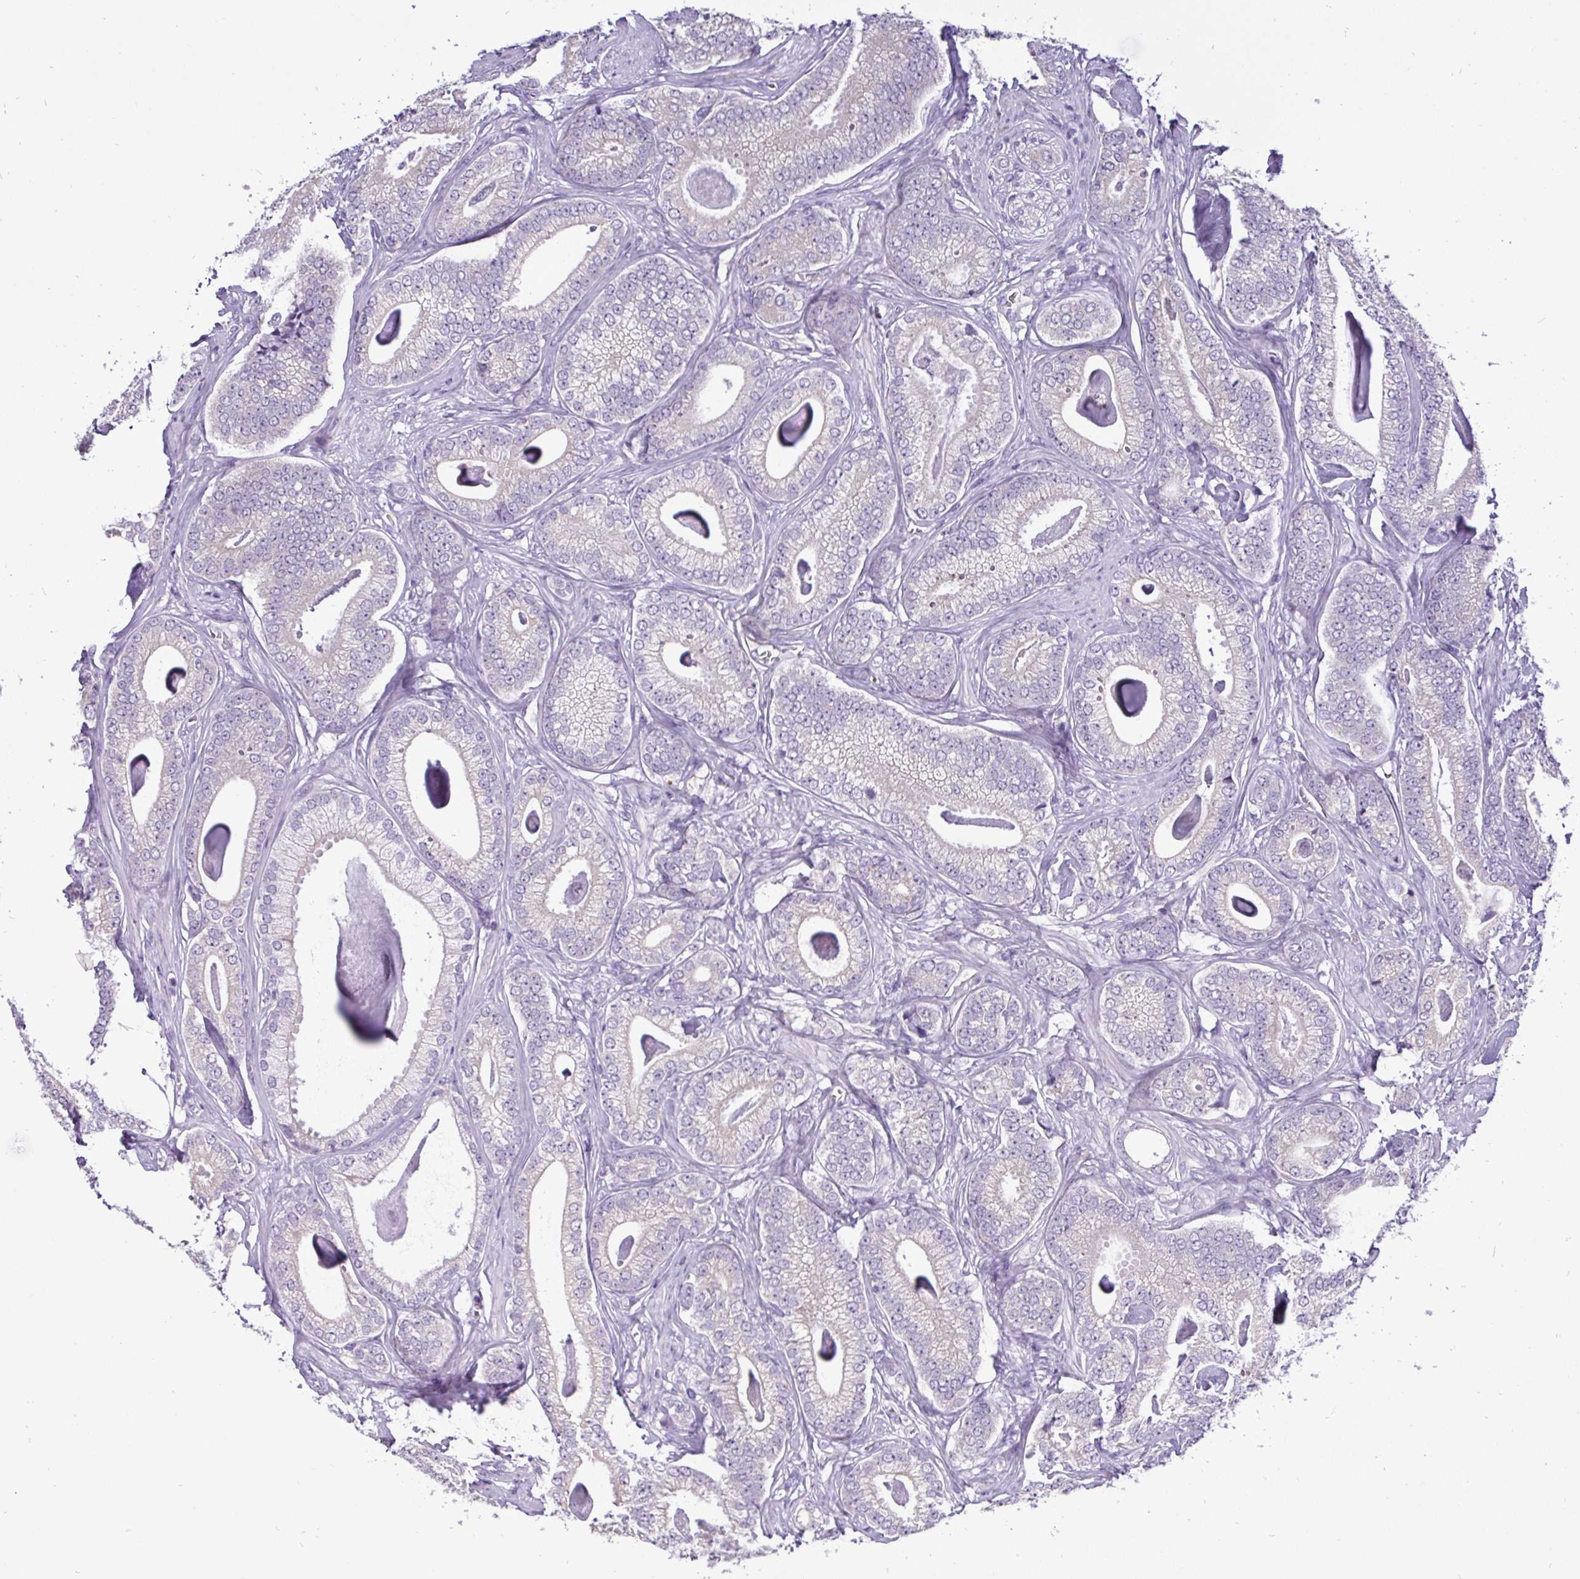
{"staining": {"intensity": "negative", "quantity": "none", "location": "none"}, "tissue": "prostate cancer", "cell_type": "Tumor cells", "image_type": "cancer", "snomed": [{"axis": "morphology", "description": "Adenocarcinoma, Low grade"}, {"axis": "topography", "description": "Prostate"}], "caption": "Micrograph shows no protein staining in tumor cells of prostate cancer tissue.", "gene": "ST8SIA2", "patient": {"sex": "male", "age": 63}}